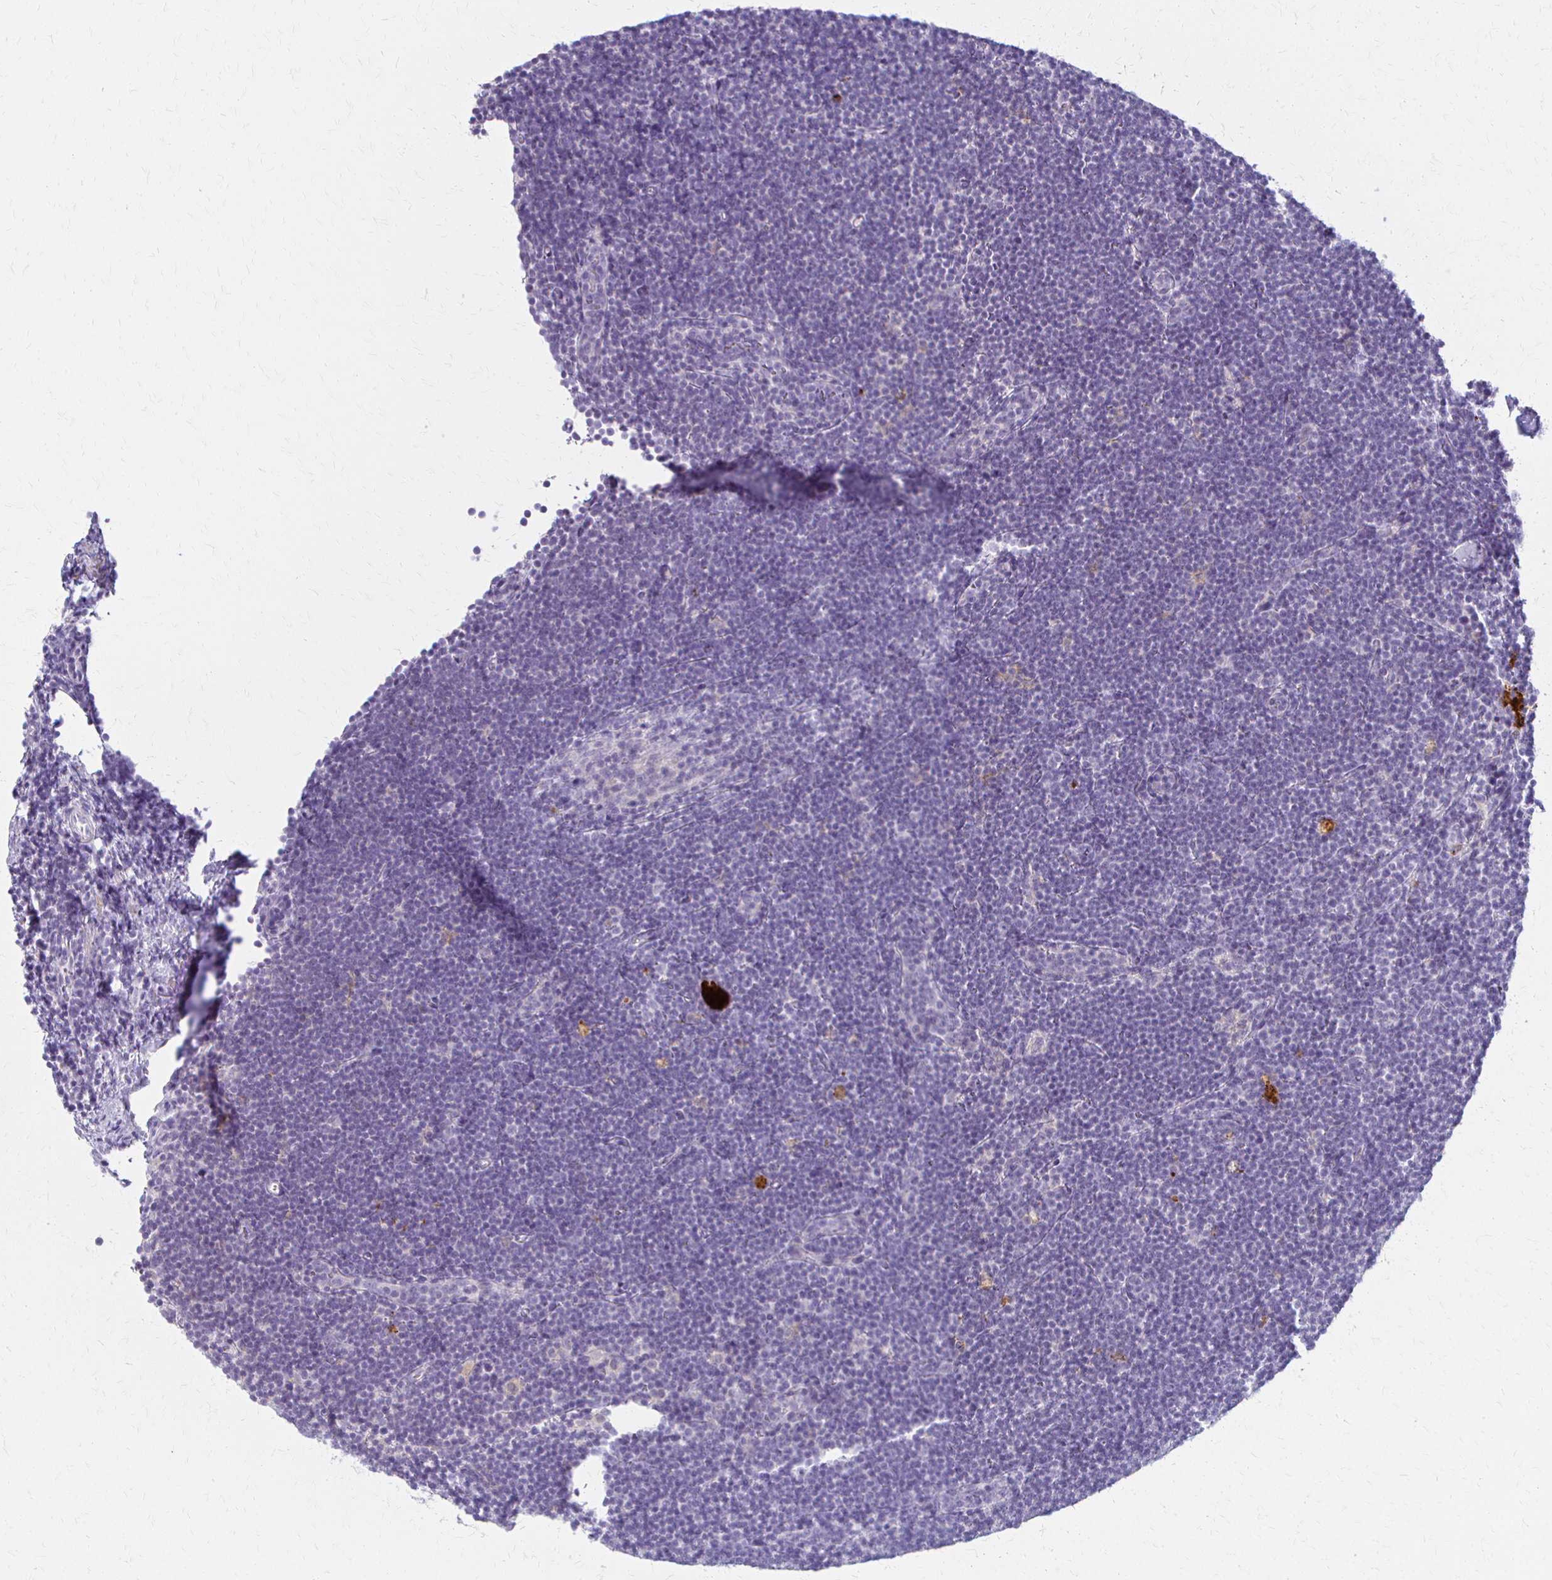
{"staining": {"intensity": "negative", "quantity": "none", "location": "none"}, "tissue": "lymphoma", "cell_type": "Tumor cells", "image_type": "cancer", "snomed": [{"axis": "morphology", "description": "Malignant lymphoma, non-Hodgkin's type, Low grade"}, {"axis": "topography", "description": "Lymph node"}], "caption": "Human low-grade malignant lymphoma, non-Hodgkin's type stained for a protein using immunohistochemistry shows no positivity in tumor cells.", "gene": "ACP5", "patient": {"sex": "female", "age": 73}}